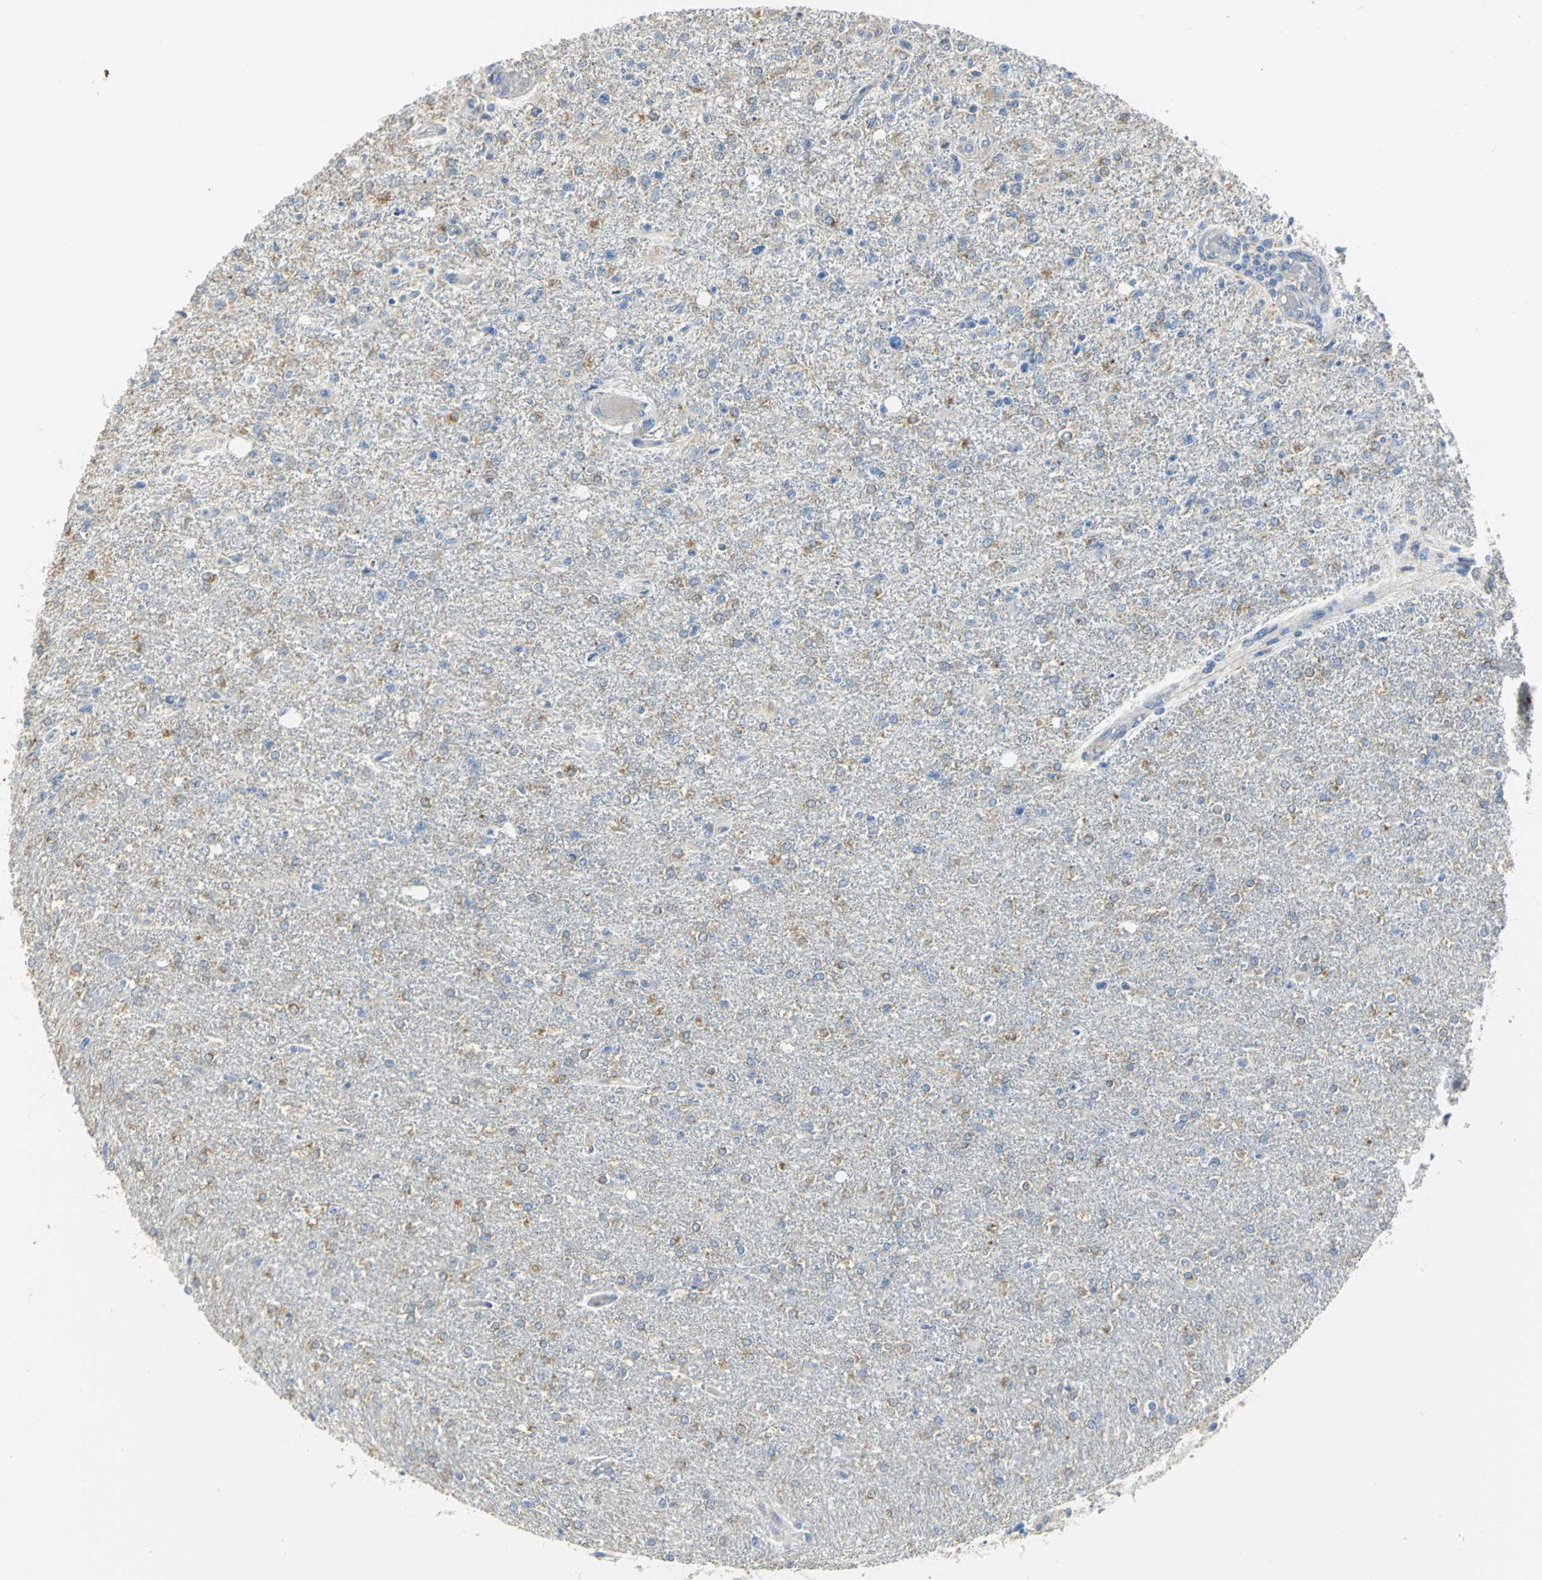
{"staining": {"intensity": "negative", "quantity": "none", "location": "none"}, "tissue": "glioma", "cell_type": "Tumor cells", "image_type": "cancer", "snomed": [{"axis": "morphology", "description": "Glioma, malignant, High grade"}, {"axis": "topography", "description": "Cerebral cortex"}], "caption": "Tumor cells are negative for brown protein staining in glioma. The staining was performed using DAB to visualize the protein expression in brown, while the nuclei were stained in blue with hematoxylin (Magnification: 20x).", "gene": "GNRH2", "patient": {"sex": "male", "age": 76}}